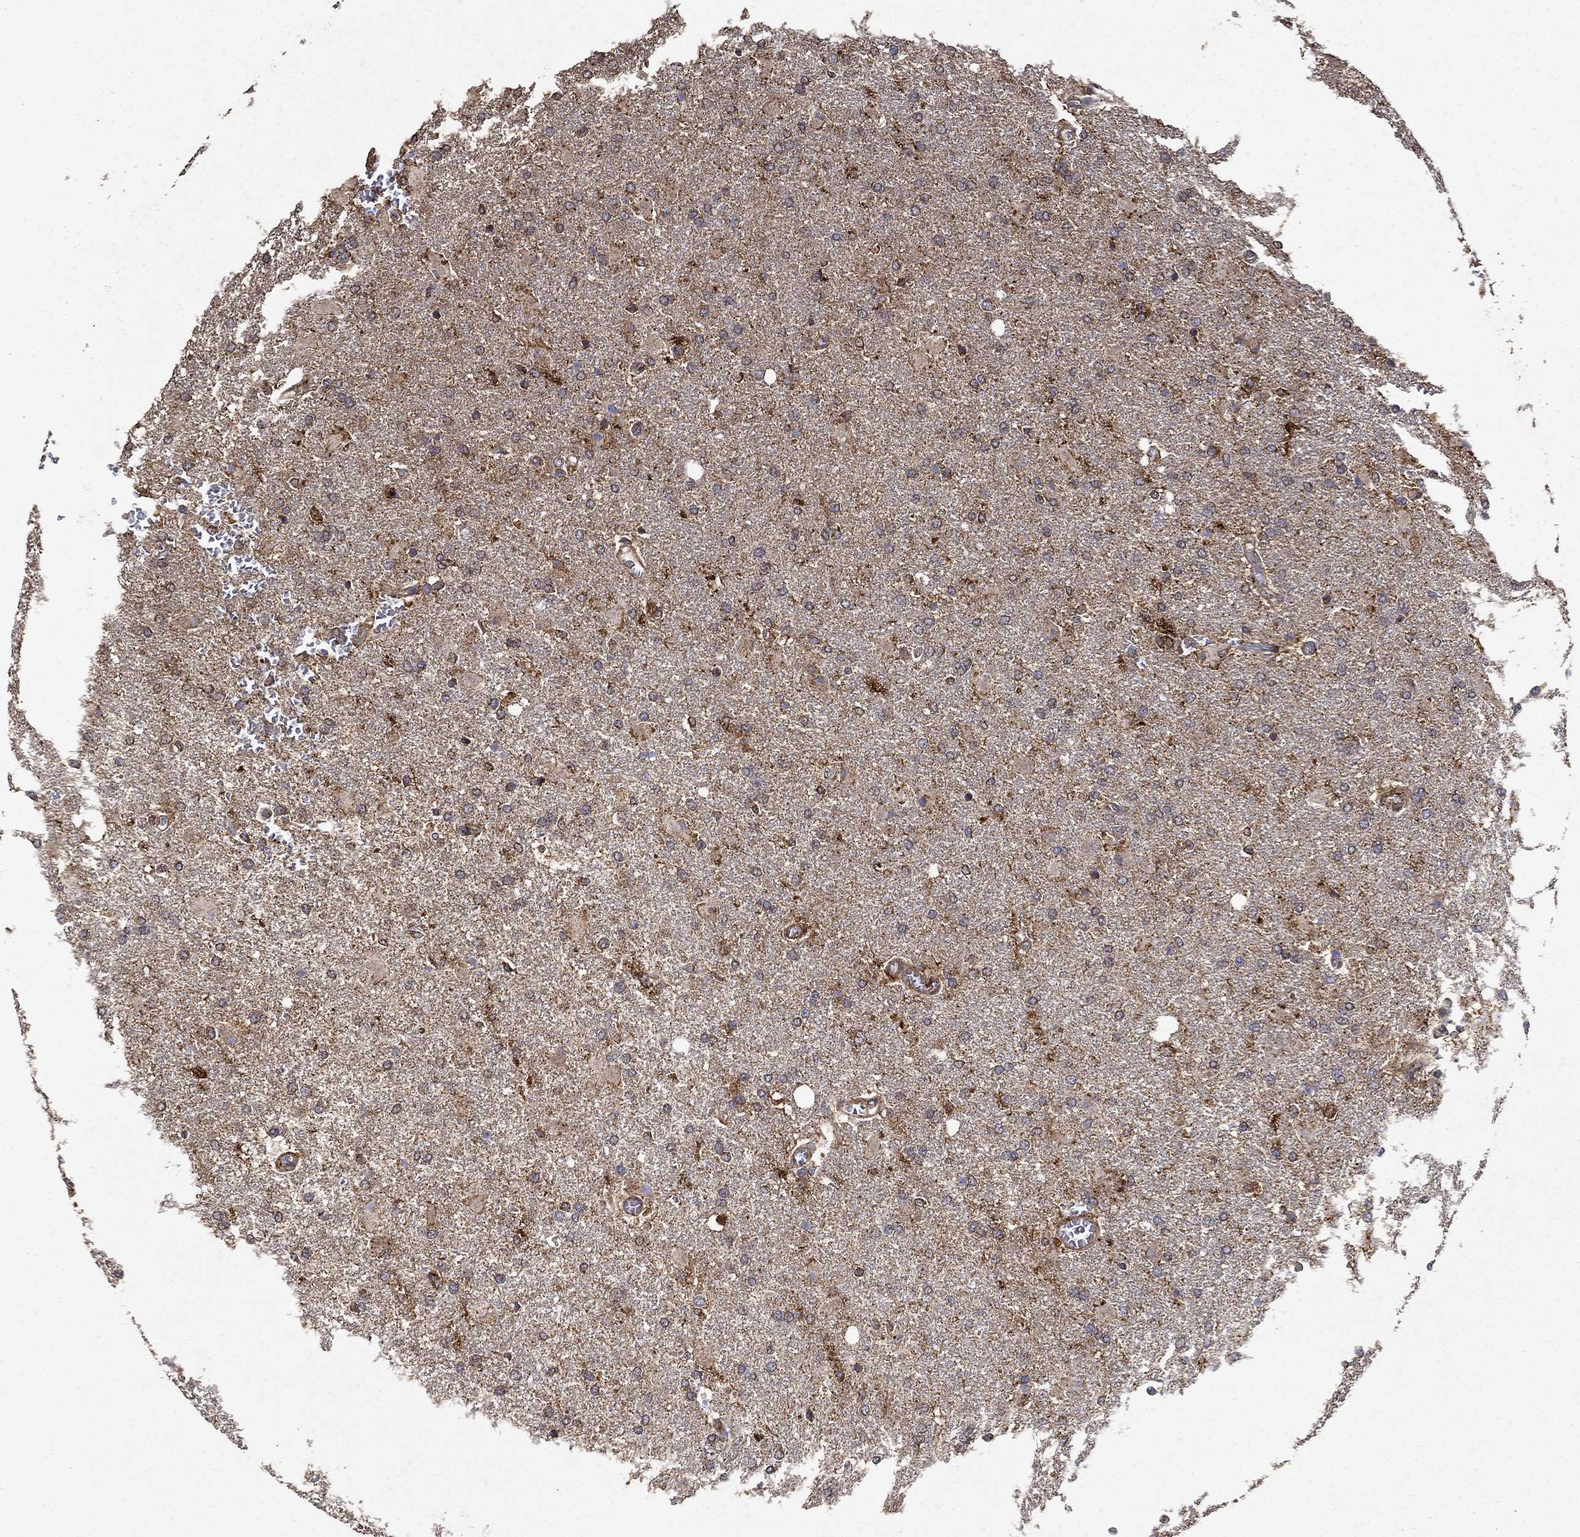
{"staining": {"intensity": "moderate", "quantity": "25%-75%", "location": "cytoplasmic/membranous"}, "tissue": "glioma", "cell_type": "Tumor cells", "image_type": "cancer", "snomed": [{"axis": "morphology", "description": "Glioma, malignant, High grade"}, {"axis": "topography", "description": "Cerebral cortex"}], "caption": "Protein expression by immunohistochemistry (IHC) exhibits moderate cytoplasmic/membranous positivity in approximately 25%-75% of tumor cells in glioma.", "gene": "IFRD1", "patient": {"sex": "male", "age": 79}}